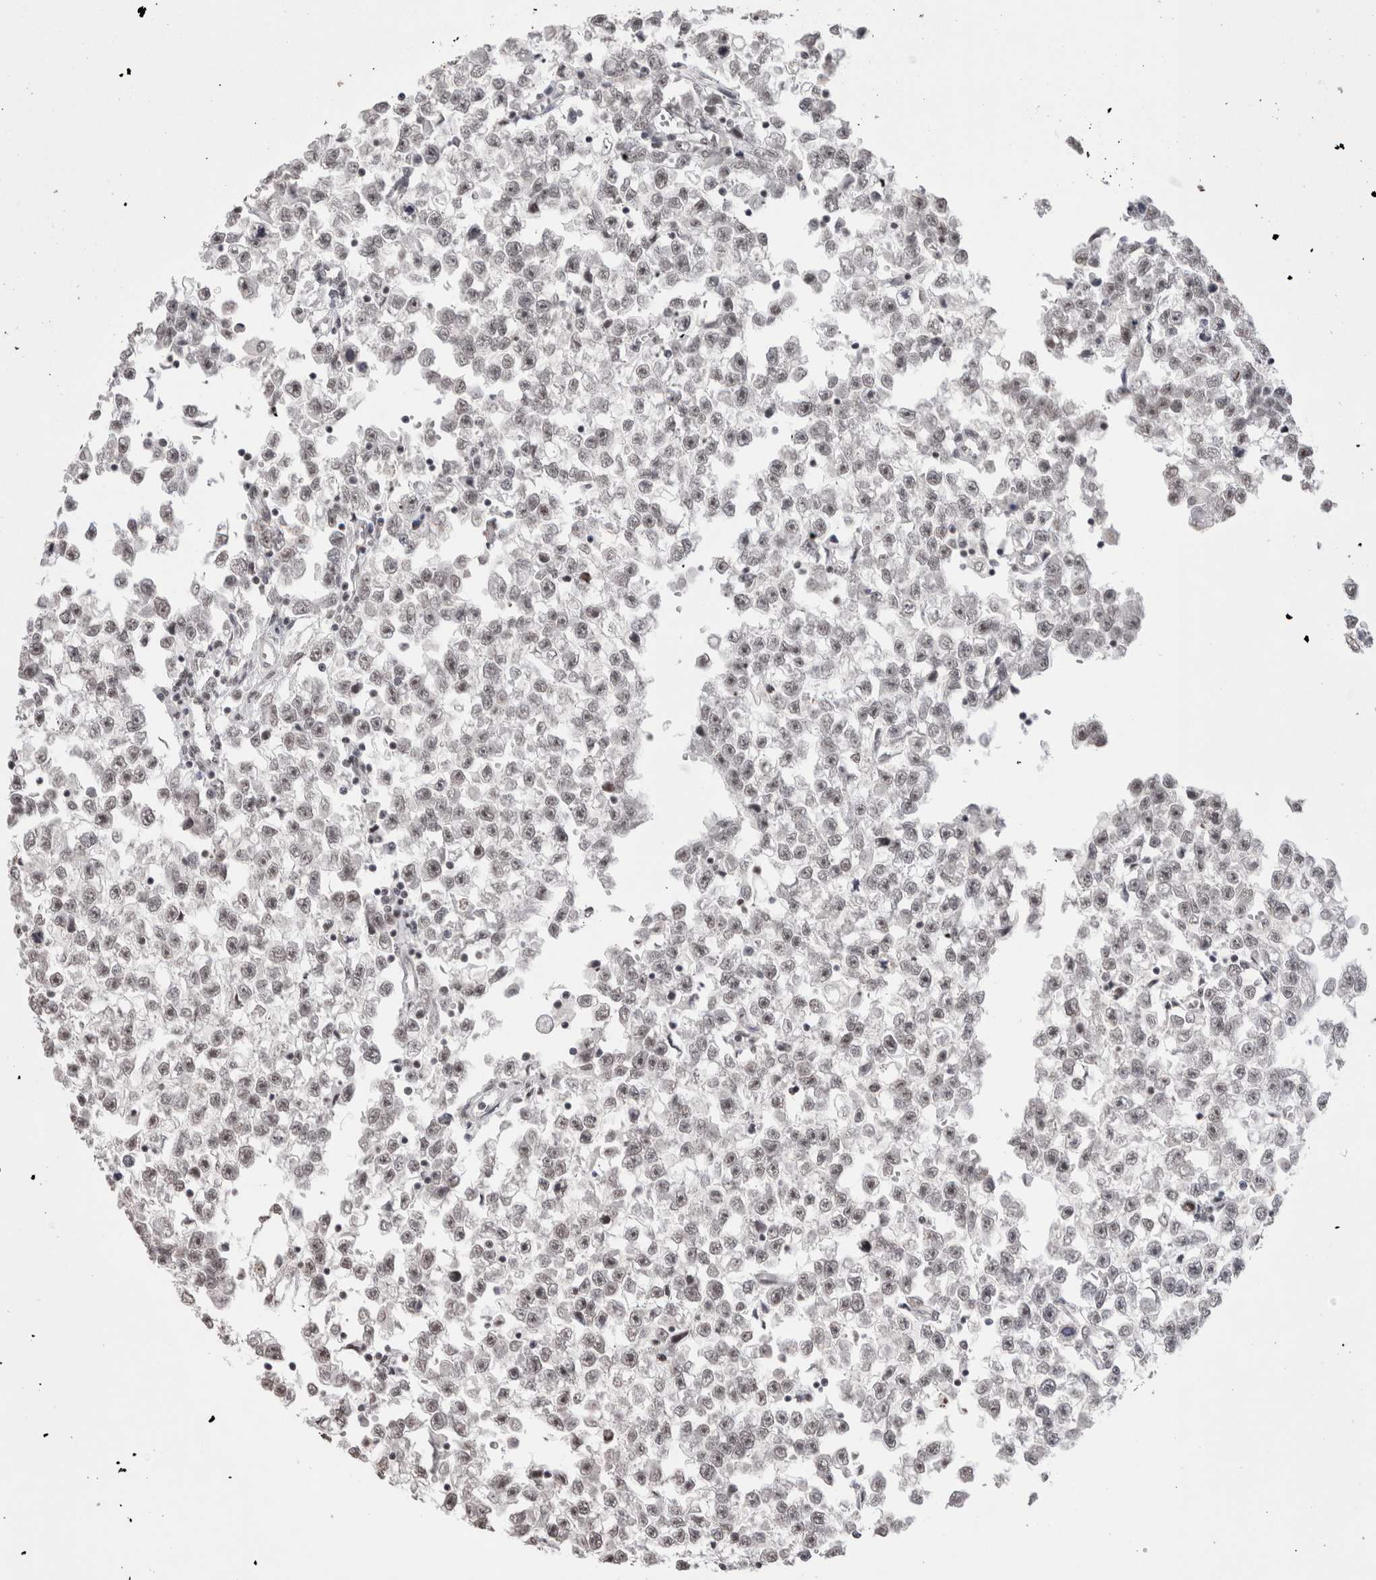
{"staining": {"intensity": "weak", "quantity": "<25%", "location": "nuclear"}, "tissue": "testis cancer", "cell_type": "Tumor cells", "image_type": "cancer", "snomed": [{"axis": "morphology", "description": "Seminoma, NOS"}, {"axis": "morphology", "description": "Carcinoma, Embryonal, NOS"}, {"axis": "topography", "description": "Testis"}], "caption": "Immunohistochemical staining of human testis seminoma reveals no significant staining in tumor cells.", "gene": "SMC1A", "patient": {"sex": "male", "age": 51}}